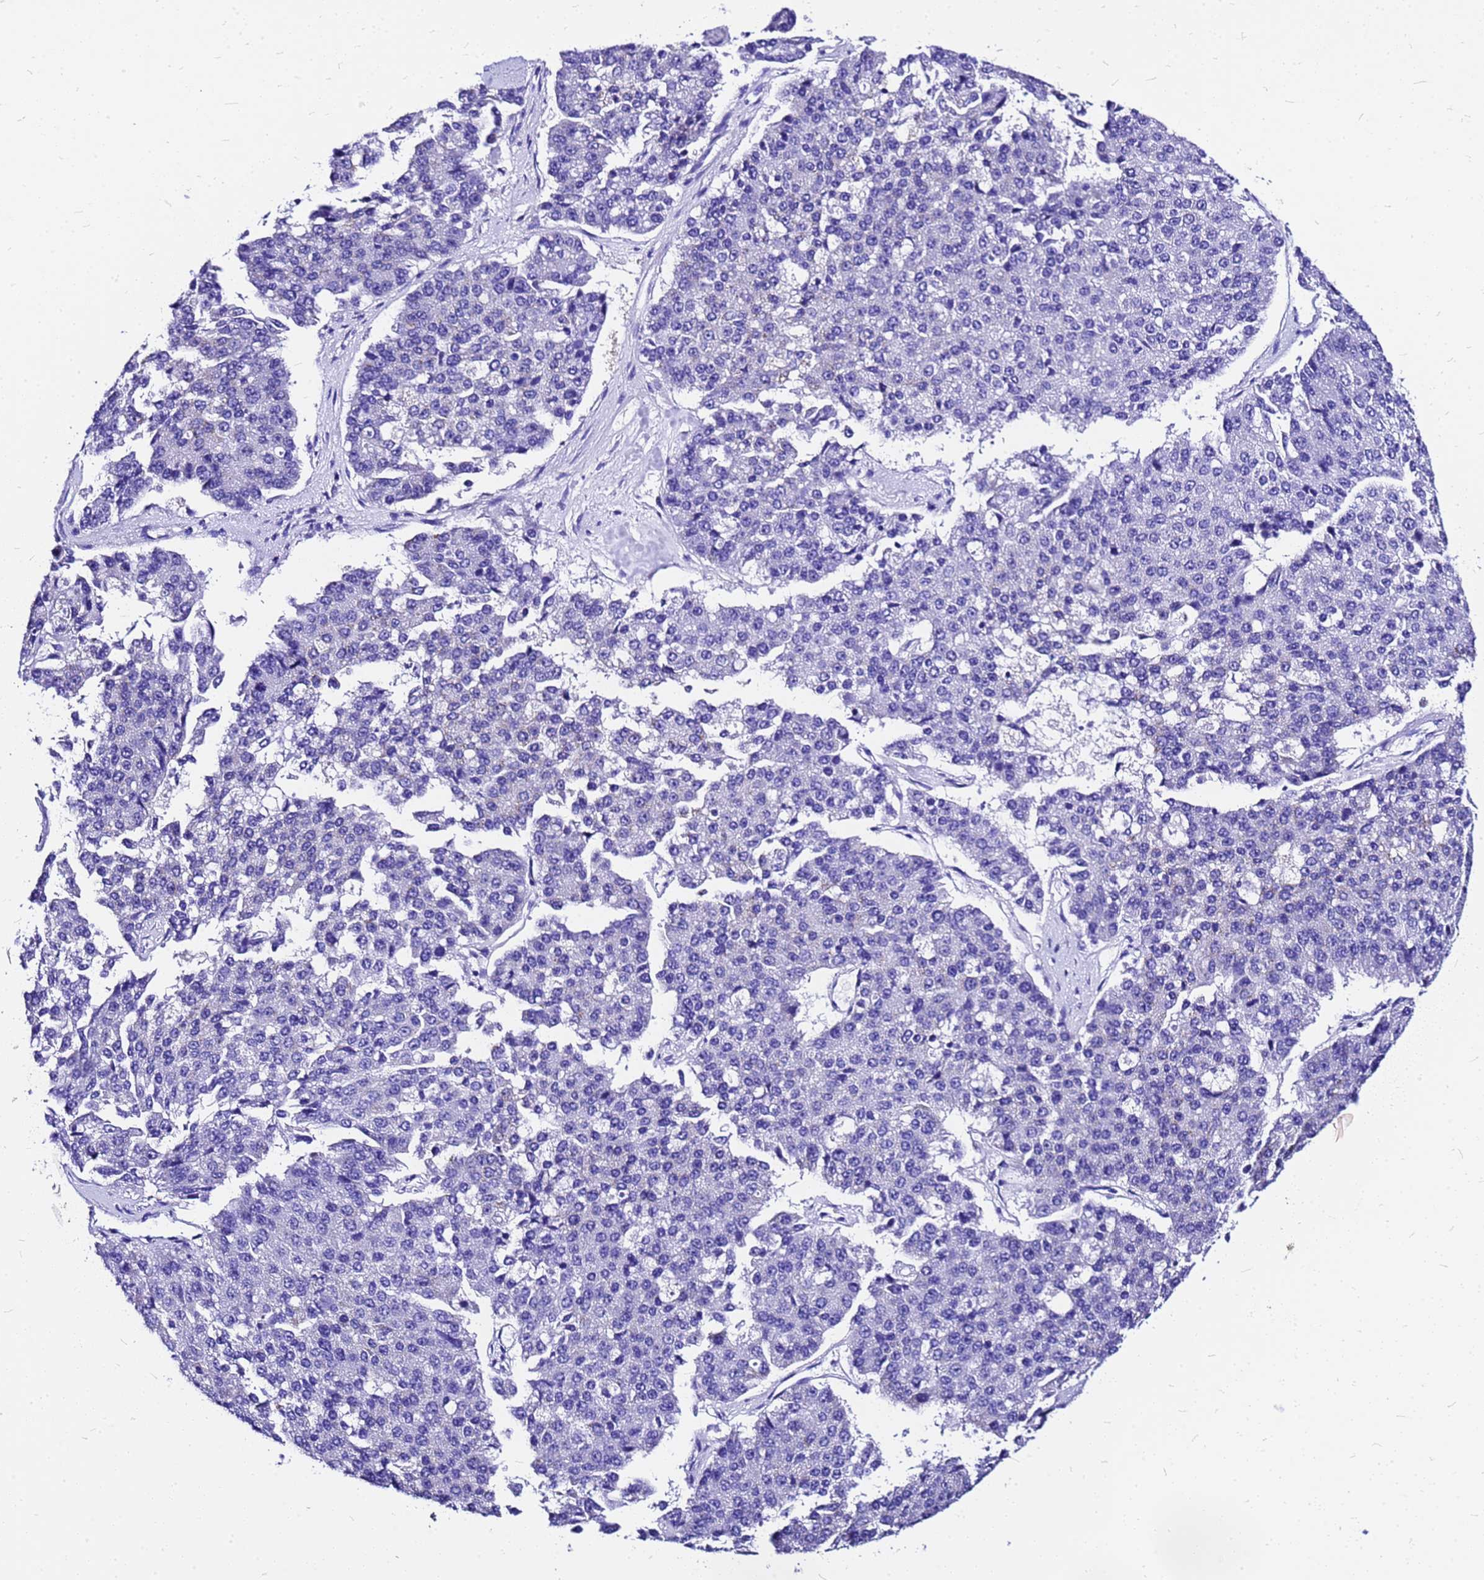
{"staining": {"intensity": "negative", "quantity": "none", "location": "none"}, "tissue": "pancreatic cancer", "cell_type": "Tumor cells", "image_type": "cancer", "snomed": [{"axis": "morphology", "description": "Adenocarcinoma, NOS"}, {"axis": "topography", "description": "Pancreas"}], "caption": "IHC of pancreatic cancer (adenocarcinoma) demonstrates no expression in tumor cells.", "gene": "HERC4", "patient": {"sex": "male", "age": 50}}